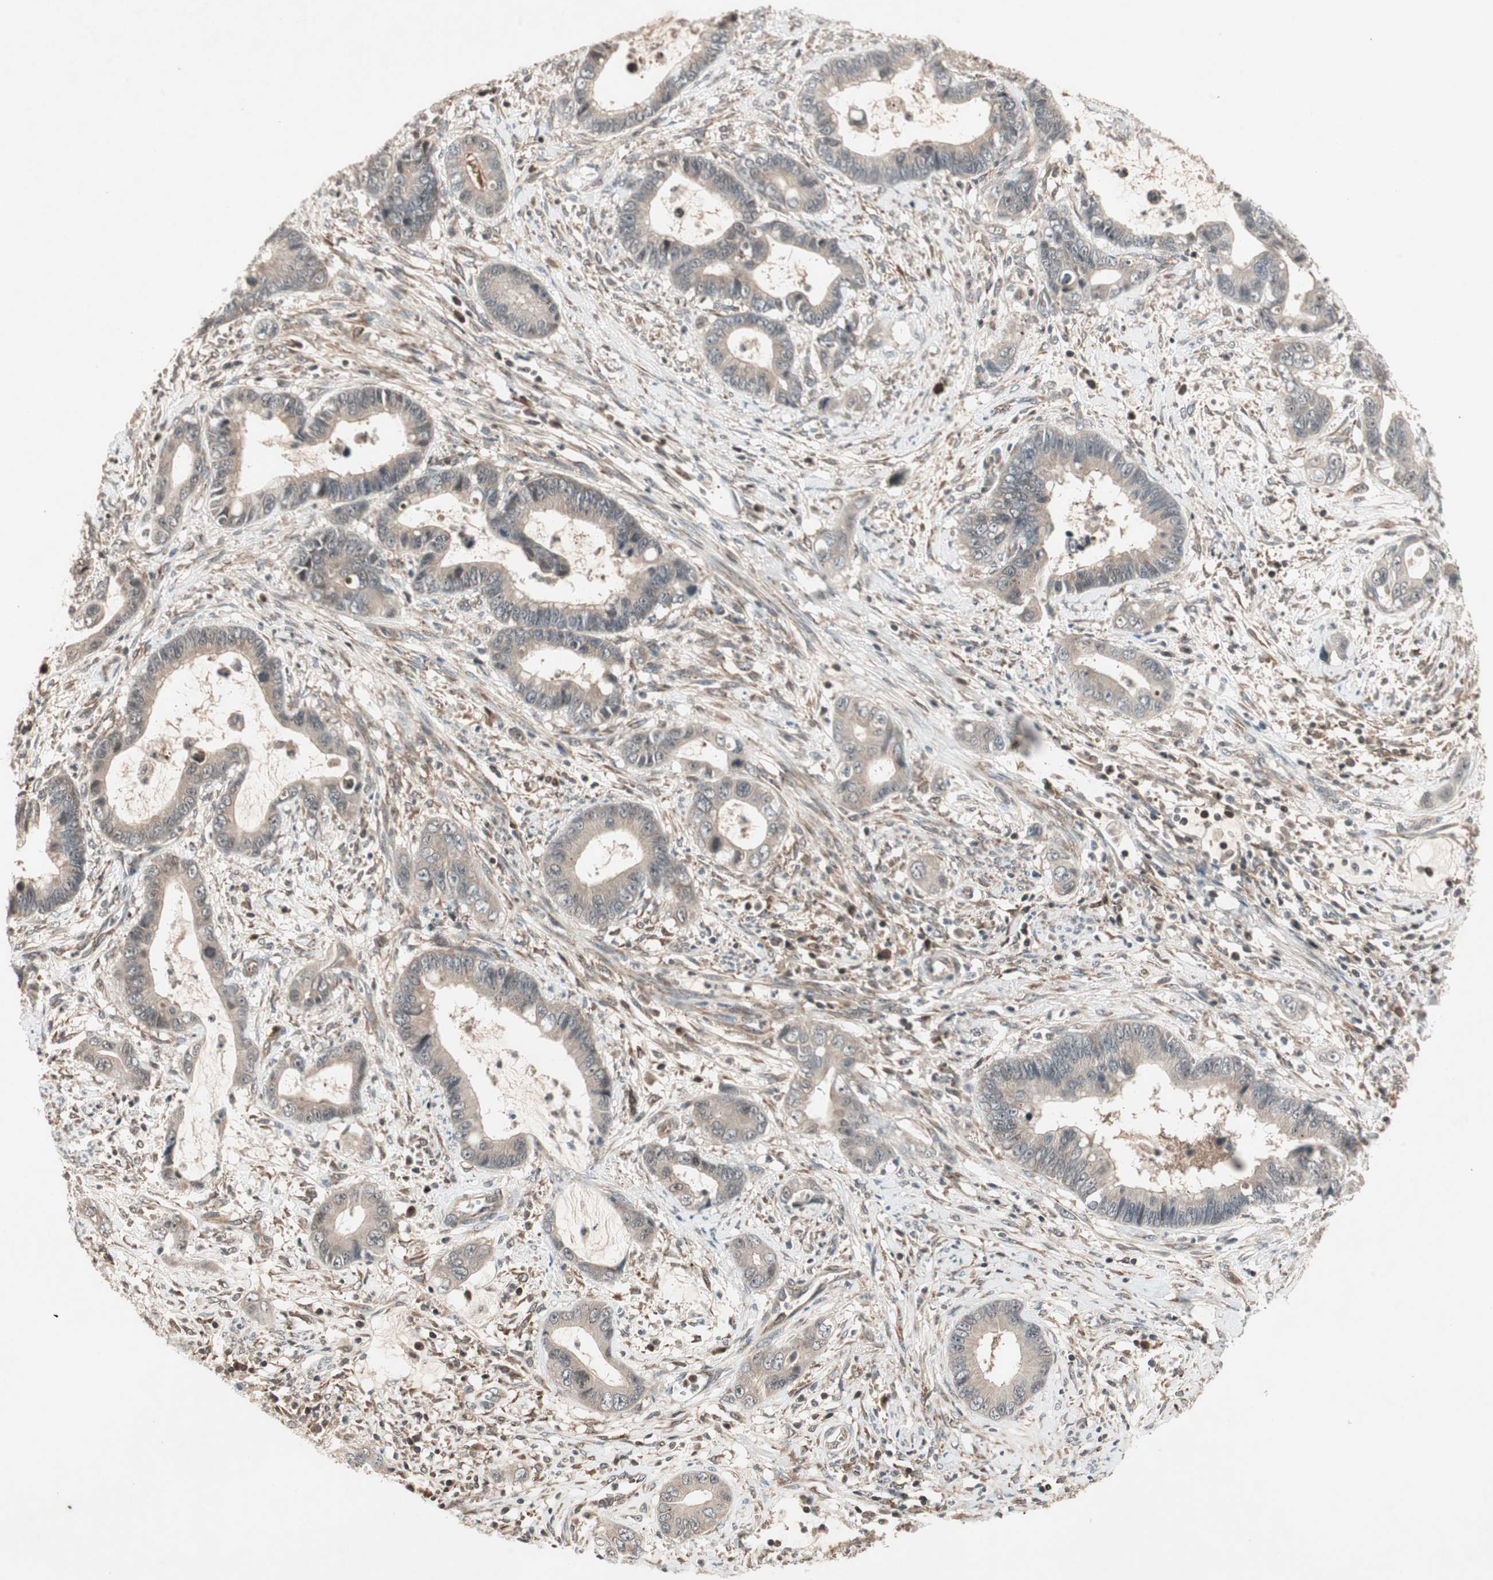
{"staining": {"intensity": "weak", "quantity": "<25%", "location": "cytoplasmic/membranous"}, "tissue": "cervical cancer", "cell_type": "Tumor cells", "image_type": "cancer", "snomed": [{"axis": "morphology", "description": "Adenocarcinoma, NOS"}, {"axis": "topography", "description": "Cervix"}], "caption": "The immunohistochemistry image has no significant expression in tumor cells of cervical cancer (adenocarcinoma) tissue. The staining was performed using DAB to visualize the protein expression in brown, while the nuclei were stained in blue with hematoxylin (Magnification: 20x).", "gene": "IRS1", "patient": {"sex": "female", "age": 44}}